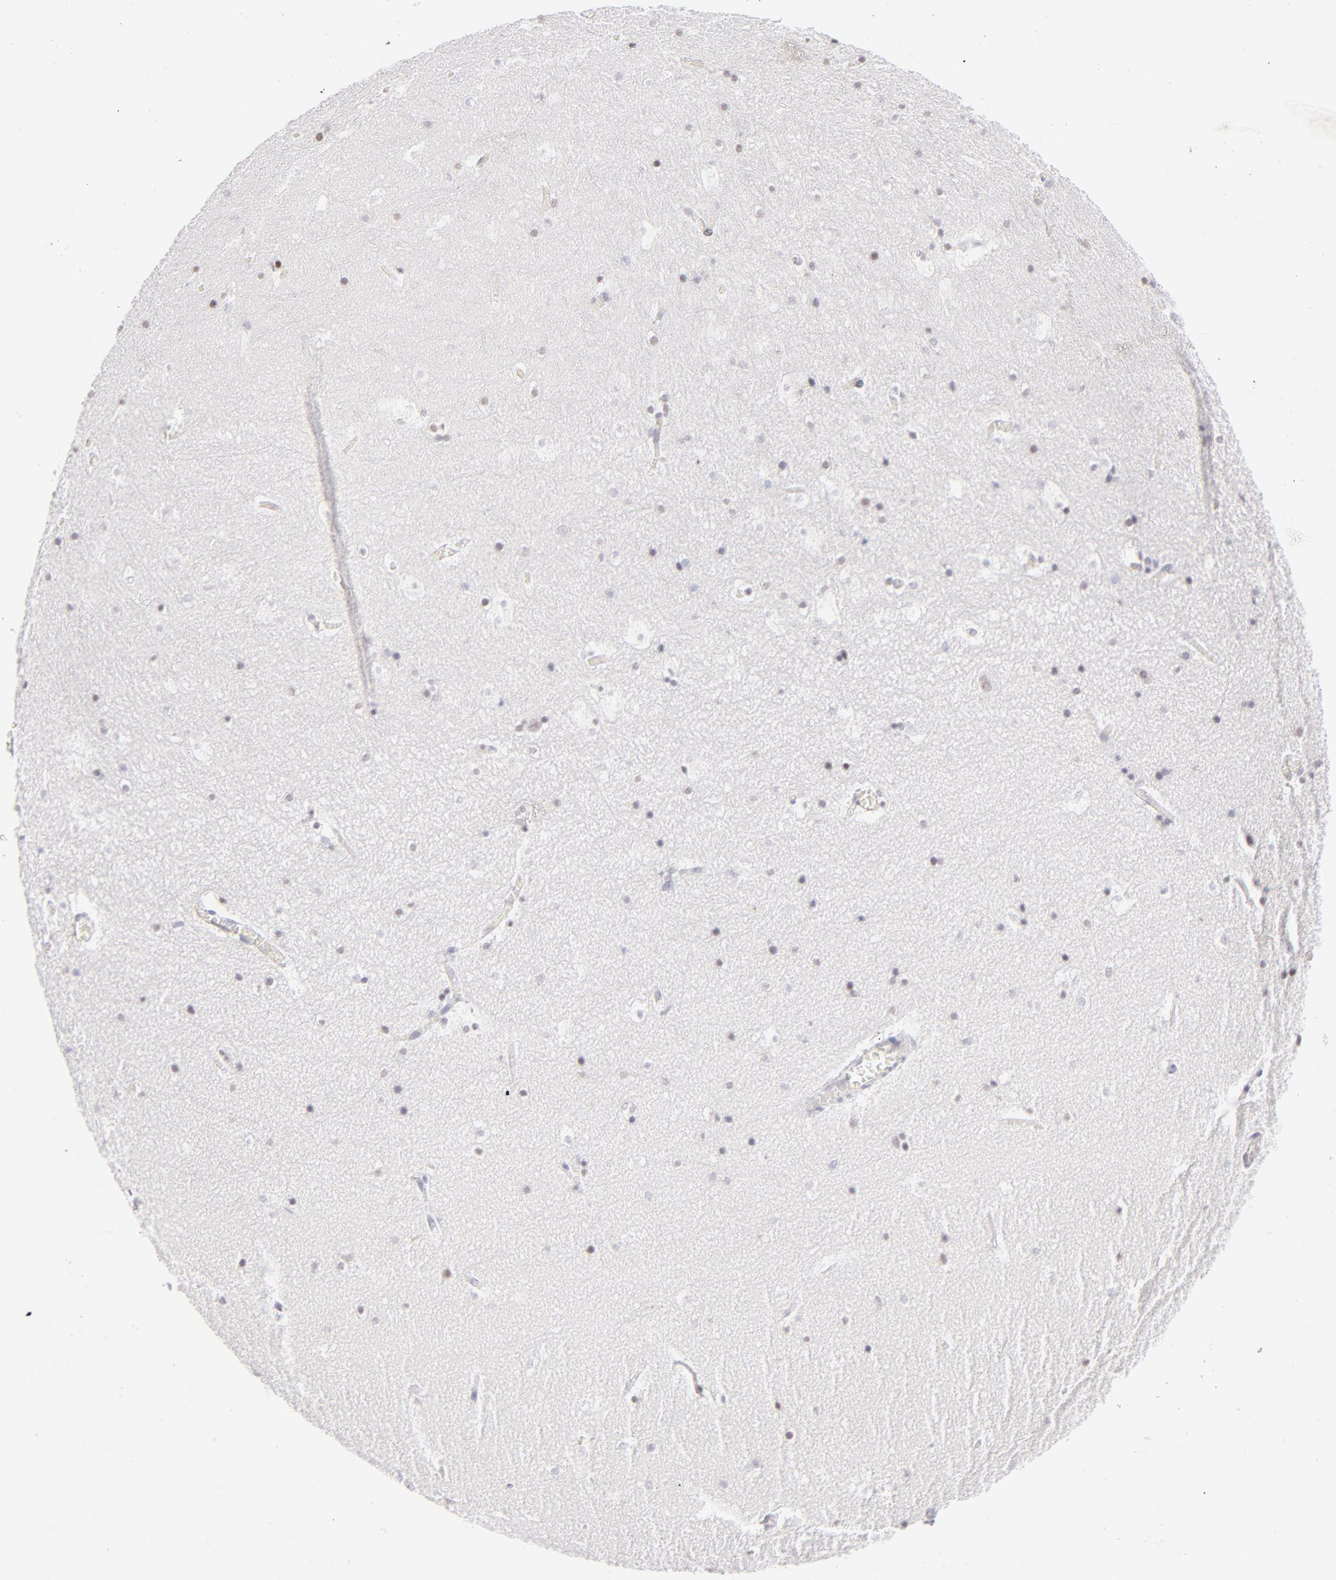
{"staining": {"intensity": "weak", "quantity": "<25%", "location": "nuclear"}, "tissue": "hippocampus", "cell_type": "Glial cells", "image_type": "normal", "snomed": [{"axis": "morphology", "description": "Normal tissue, NOS"}, {"axis": "topography", "description": "Hippocampus"}], "caption": "This is an immunohistochemistry micrograph of normal human hippocampus. There is no staining in glial cells.", "gene": "LTB4R", "patient": {"sex": "male", "age": 45}}